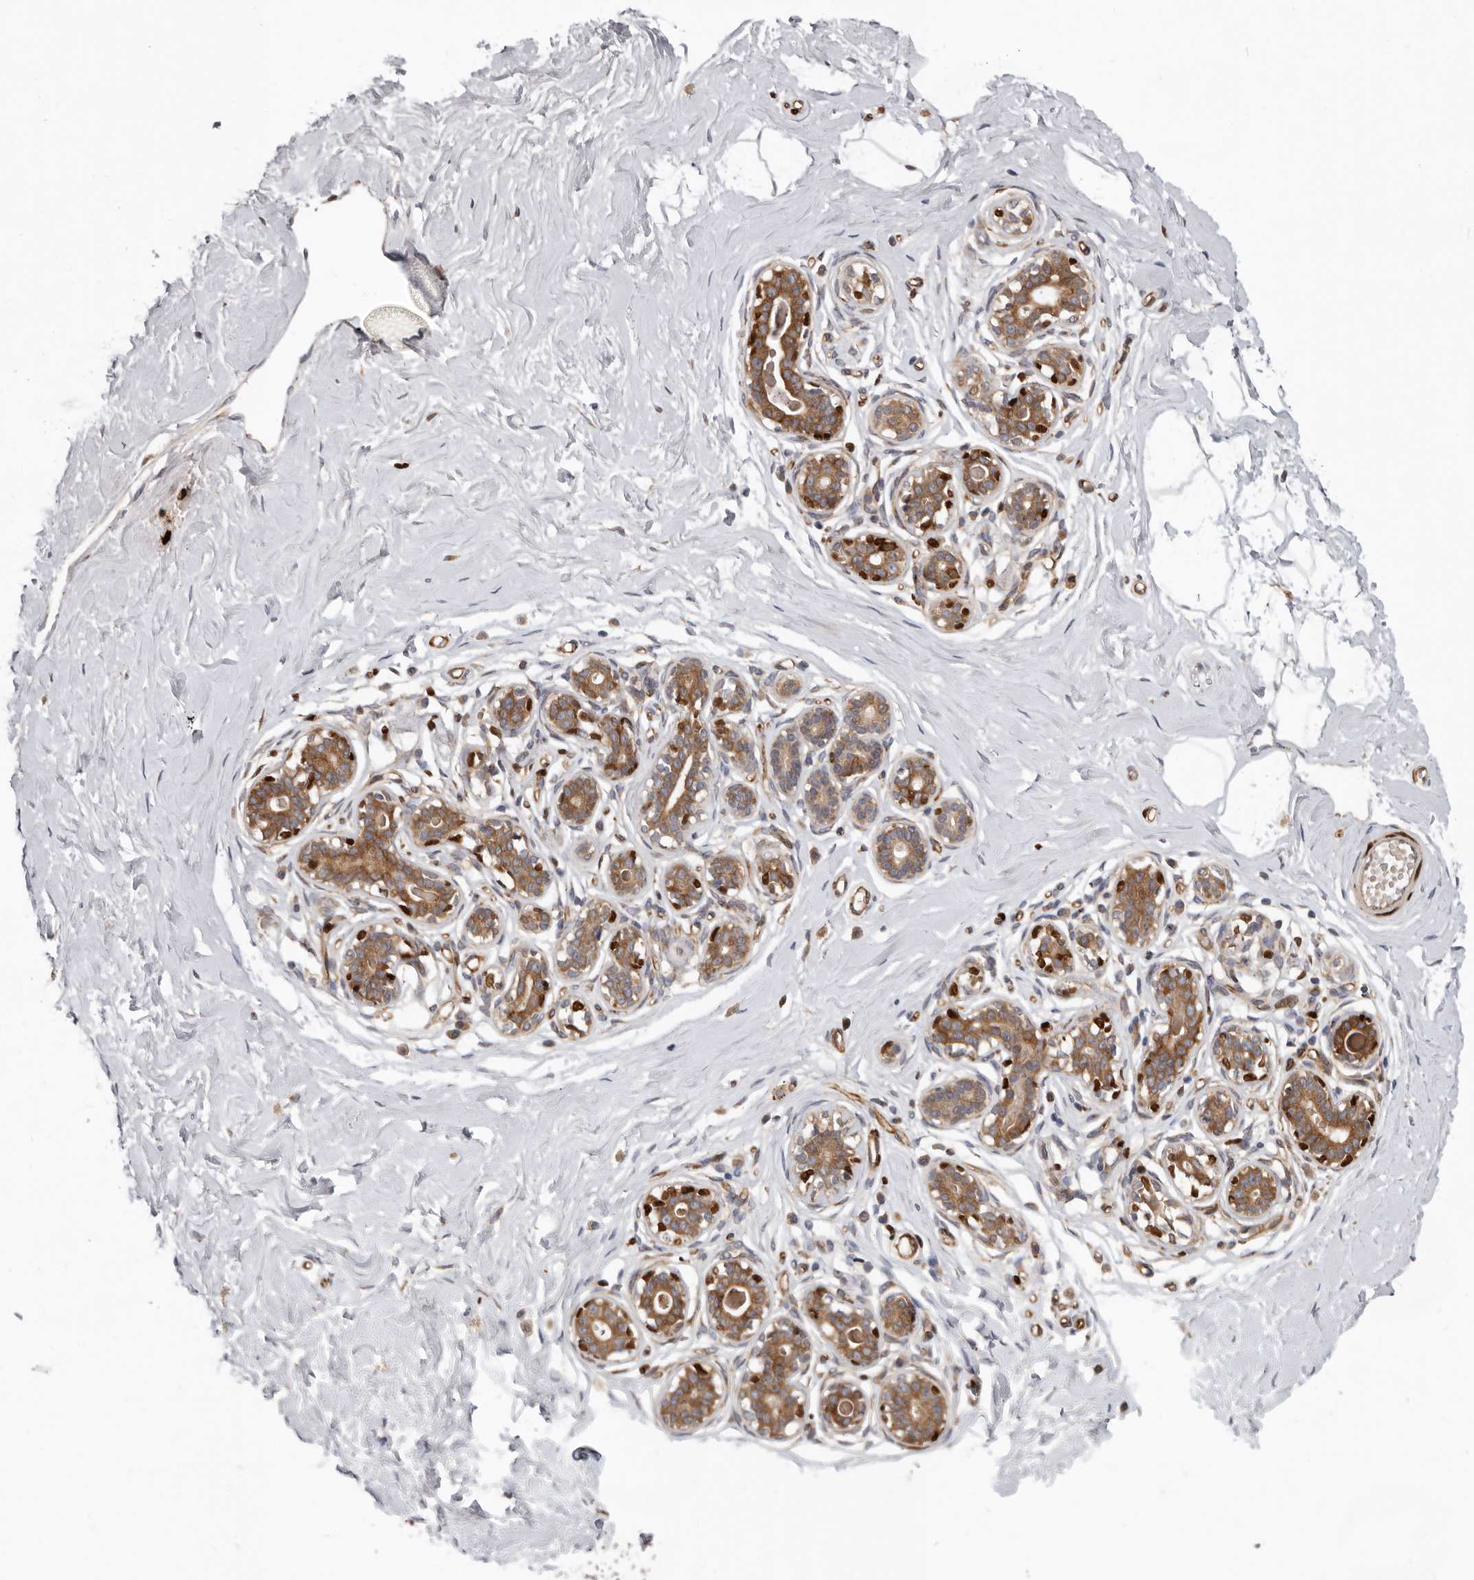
{"staining": {"intensity": "negative", "quantity": "none", "location": "none"}, "tissue": "breast", "cell_type": "Adipocytes", "image_type": "normal", "snomed": [{"axis": "morphology", "description": "Normal tissue, NOS"}, {"axis": "morphology", "description": "Adenoma, NOS"}, {"axis": "topography", "description": "Breast"}], "caption": "IHC histopathology image of normal human breast stained for a protein (brown), which reveals no staining in adipocytes.", "gene": "MTF1", "patient": {"sex": "female", "age": 23}}